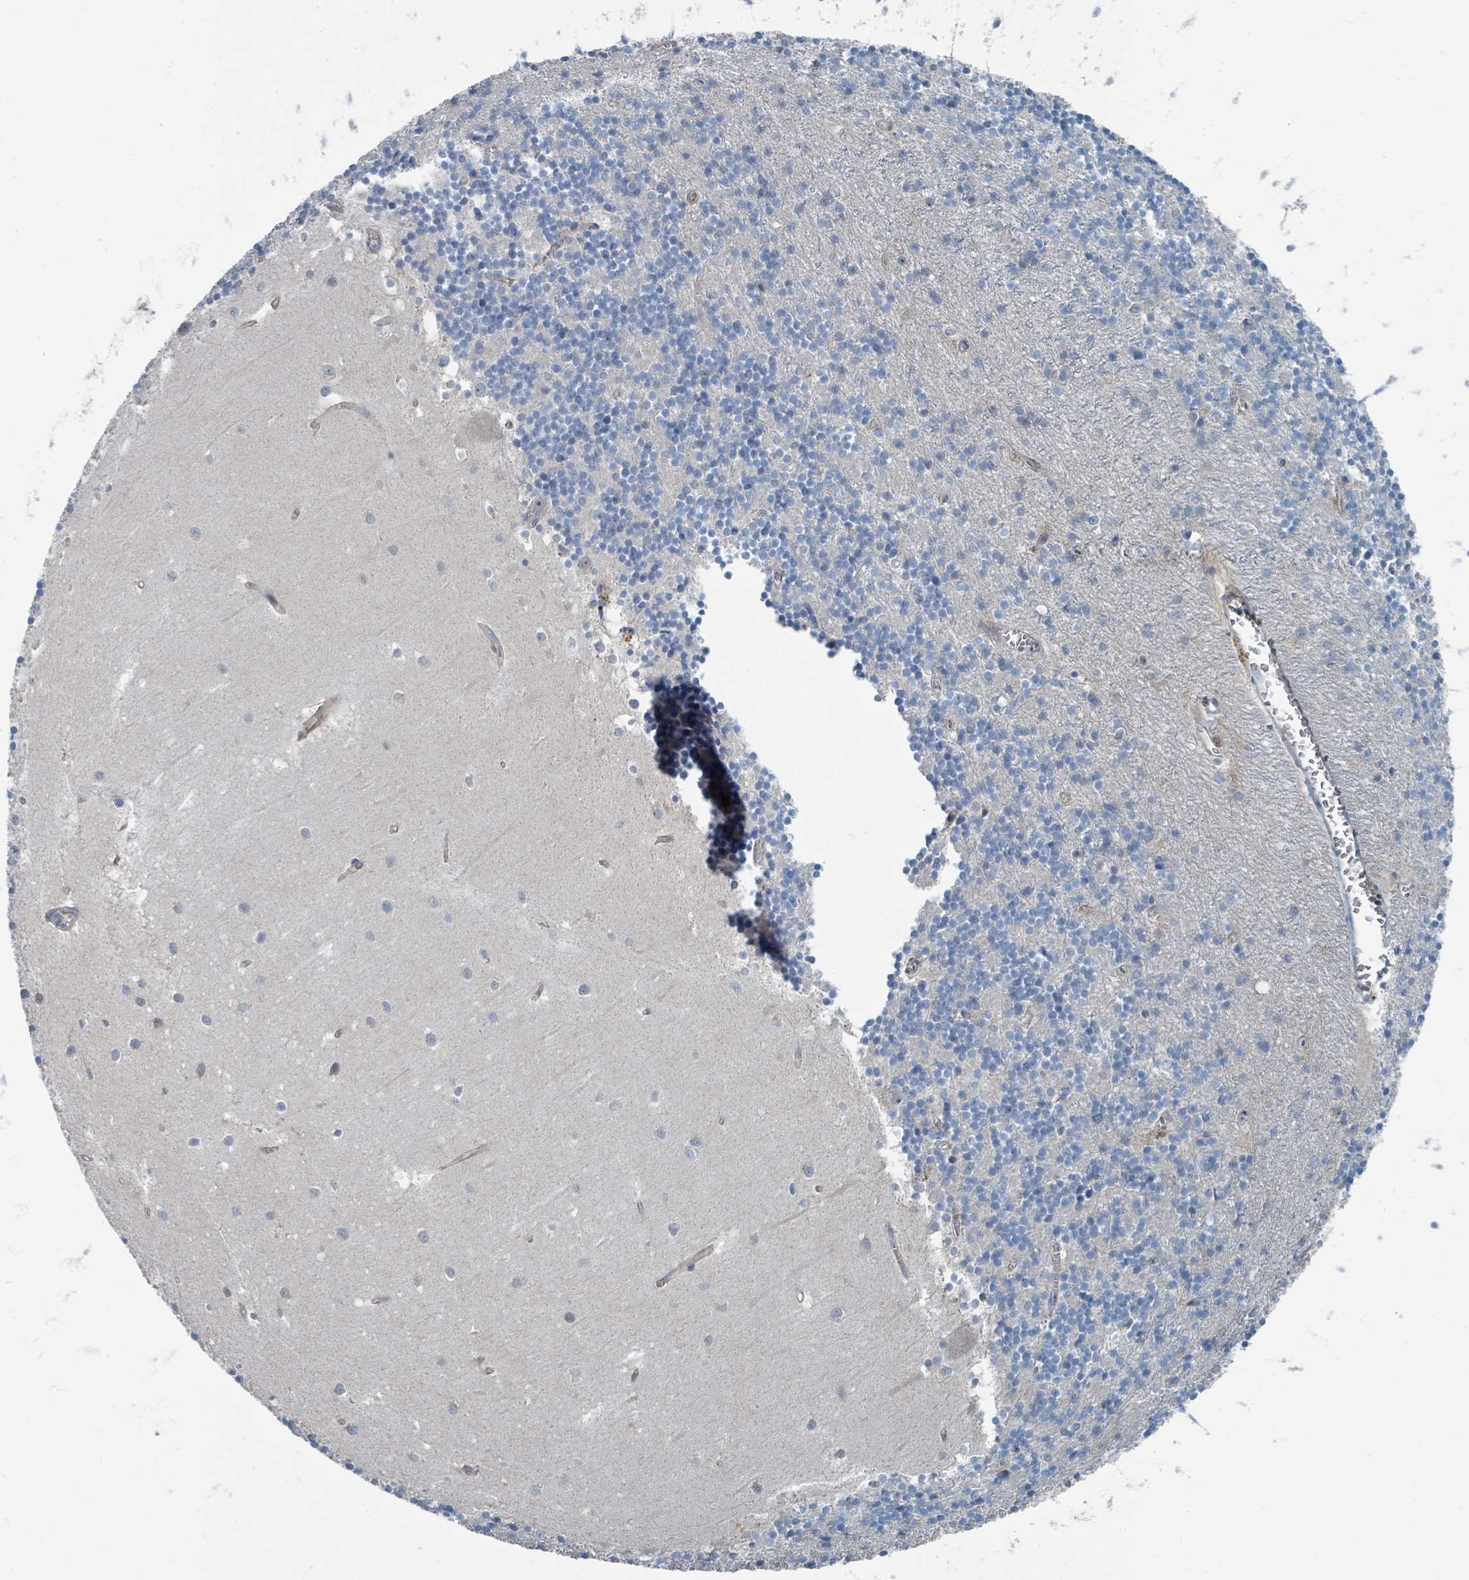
{"staining": {"intensity": "negative", "quantity": "none", "location": "none"}, "tissue": "cerebellum", "cell_type": "Cells in granular layer", "image_type": "normal", "snomed": [{"axis": "morphology", "description": "Normal tissue, NOS"}, {"axis": "topography", "description": "Cerebellum"}], "caption": "The photomicrograph reveals no significant expression in cells in granular layer of cerebellum.", "gene": "SLC44A5", "patient": {"sex": "male", "age": 54}}